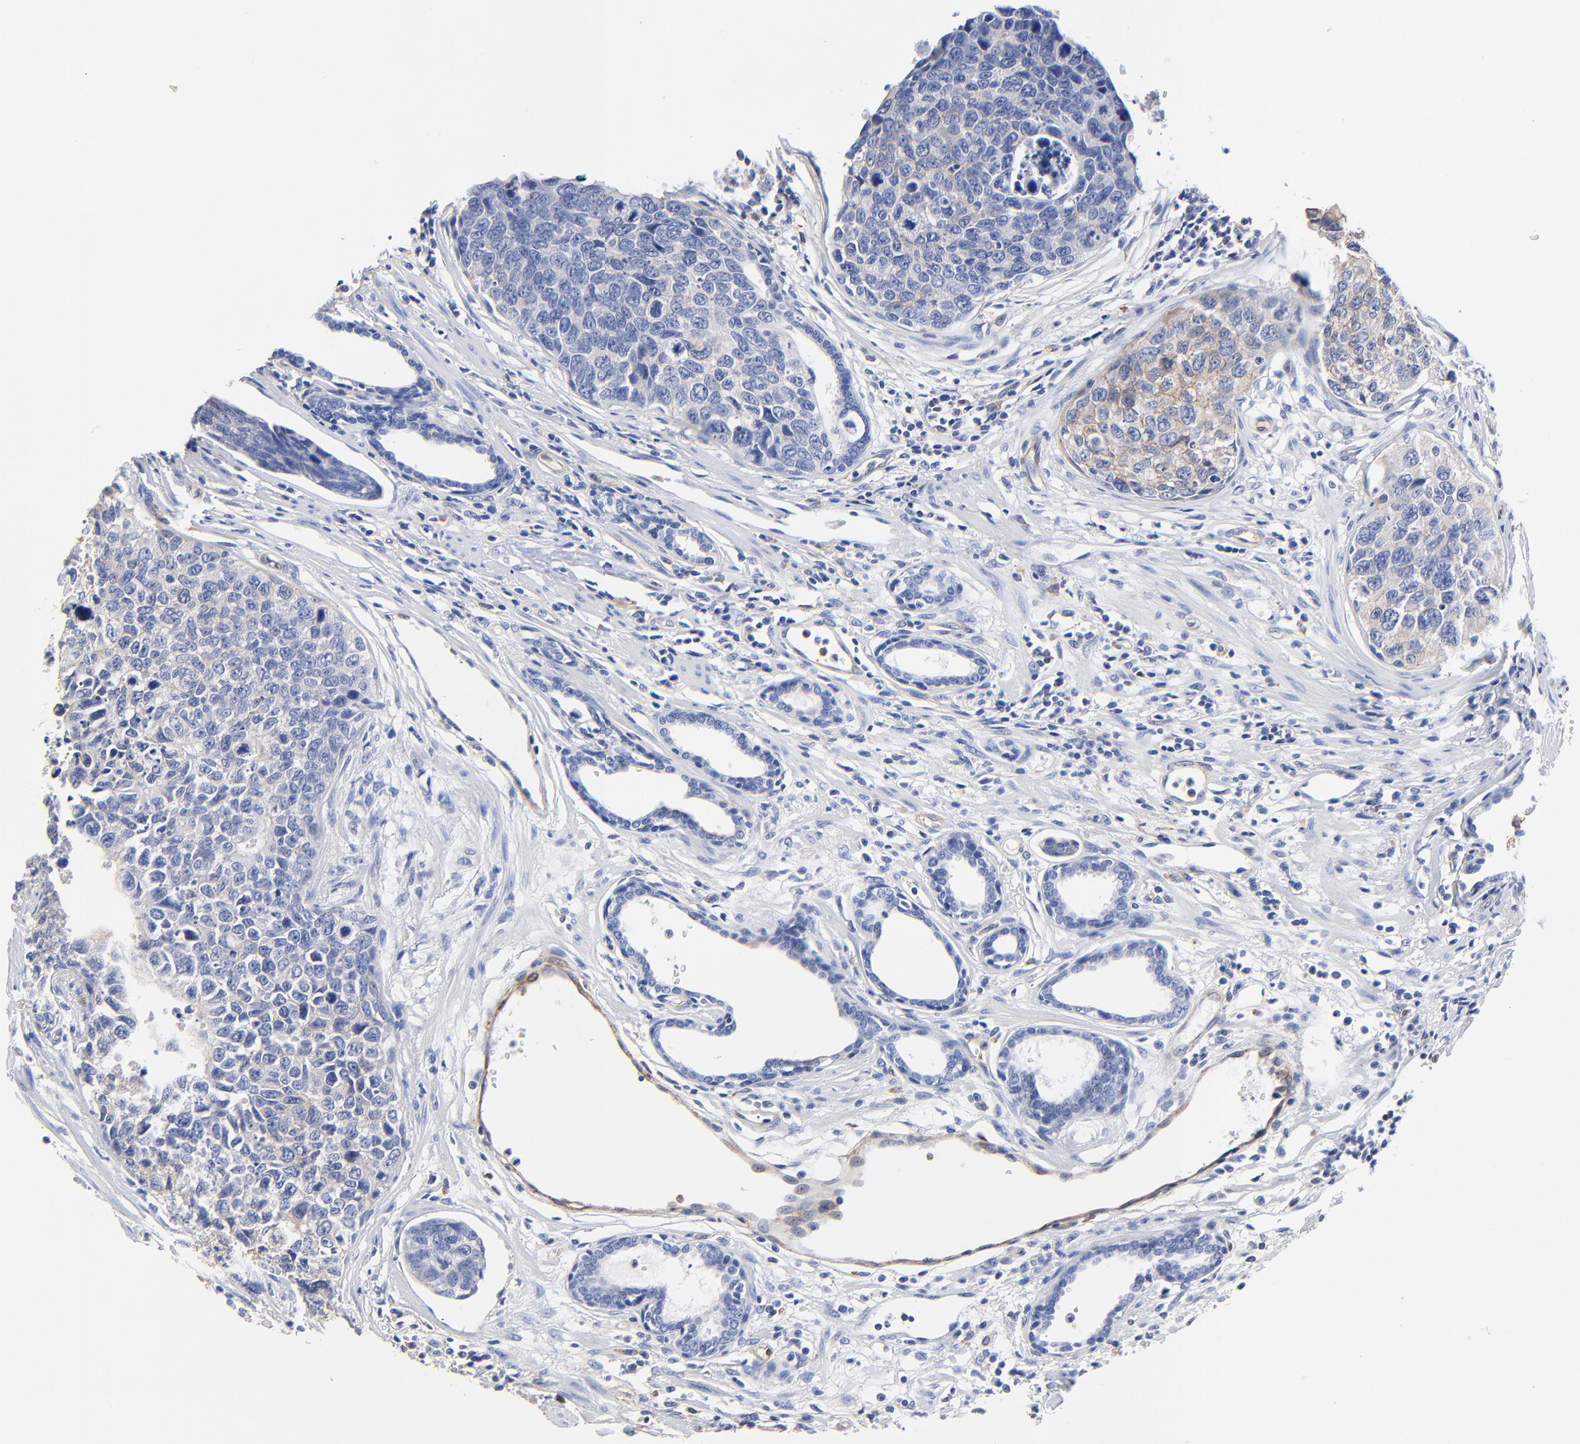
{"staining": {"intensity": "weak", "quantity": "<25%", "location": "cytoplasmic/membranous"}, "tissue": "urothelial cancer", "cell_type": "Tumor cells", "image_type": "cancer", "snomed": [{"axis": "morphology", "description": "Urothelial carcinoma, High grade"}, {"axis": "topography", "description": "Urinary bladder"}], "caption": "The micrograph exhibits no significant staining in tumor cells of urothelial cancer. (Immunohistochemistry, brightfield microscopy, high magnification).", "gene": "TAGLN2", "patient": {"sex": "male", "age": 81}}